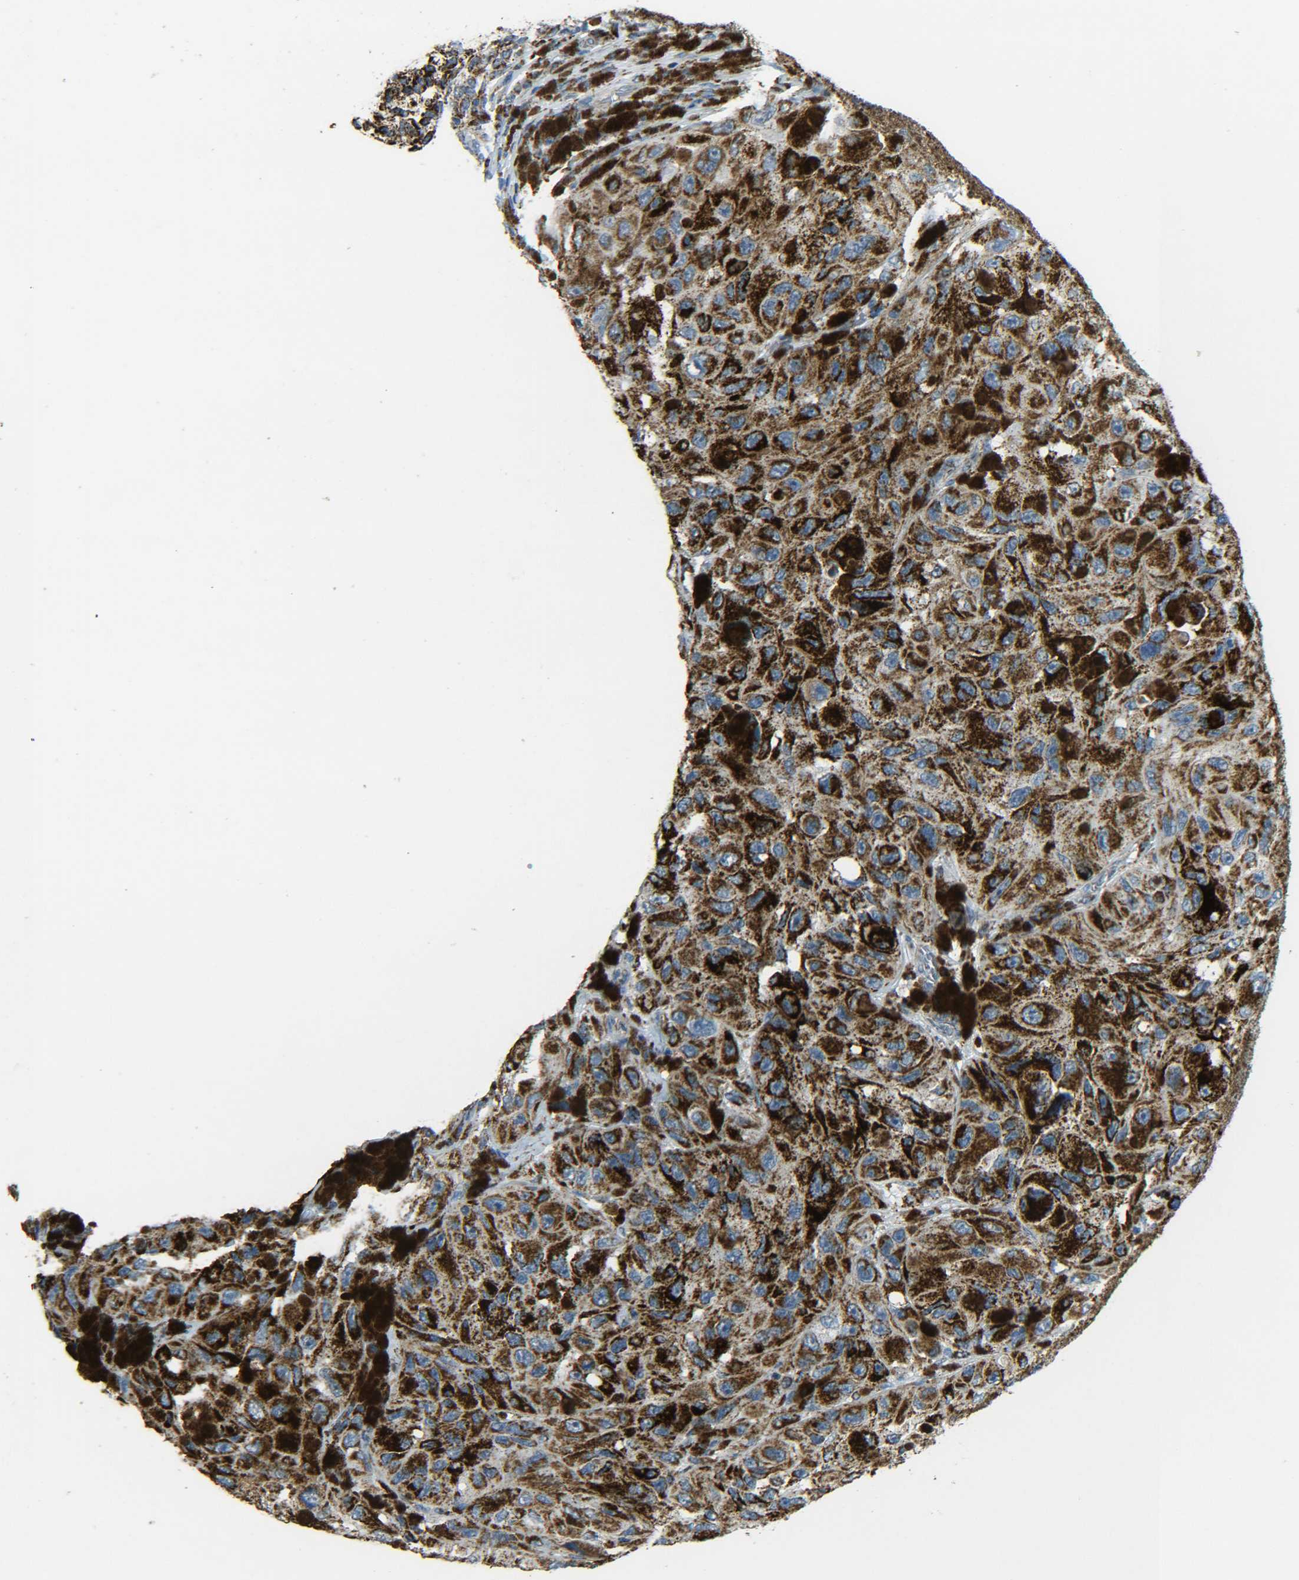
{"staining": {"intensity": "strong", "quantity": ">75%", "location": "cytoplasmic/membranous"}, "tissue": "melanoma", "cell_type": "Tumor cells", "image_type": "cancer", "snomed": [{"axis": "morphology", "description": "Malignant melanoma, NOS"}, {"axis": "topography", "description": "Skin"}], "caption": "This micrograph shows immunohistochemistry staining of melanoma, with high strong cytoplasmic/membranous positivity in about >75% of tumor cells.", "gene": "CYB5R1", "patient": {"sex": "female", "age": 73}}